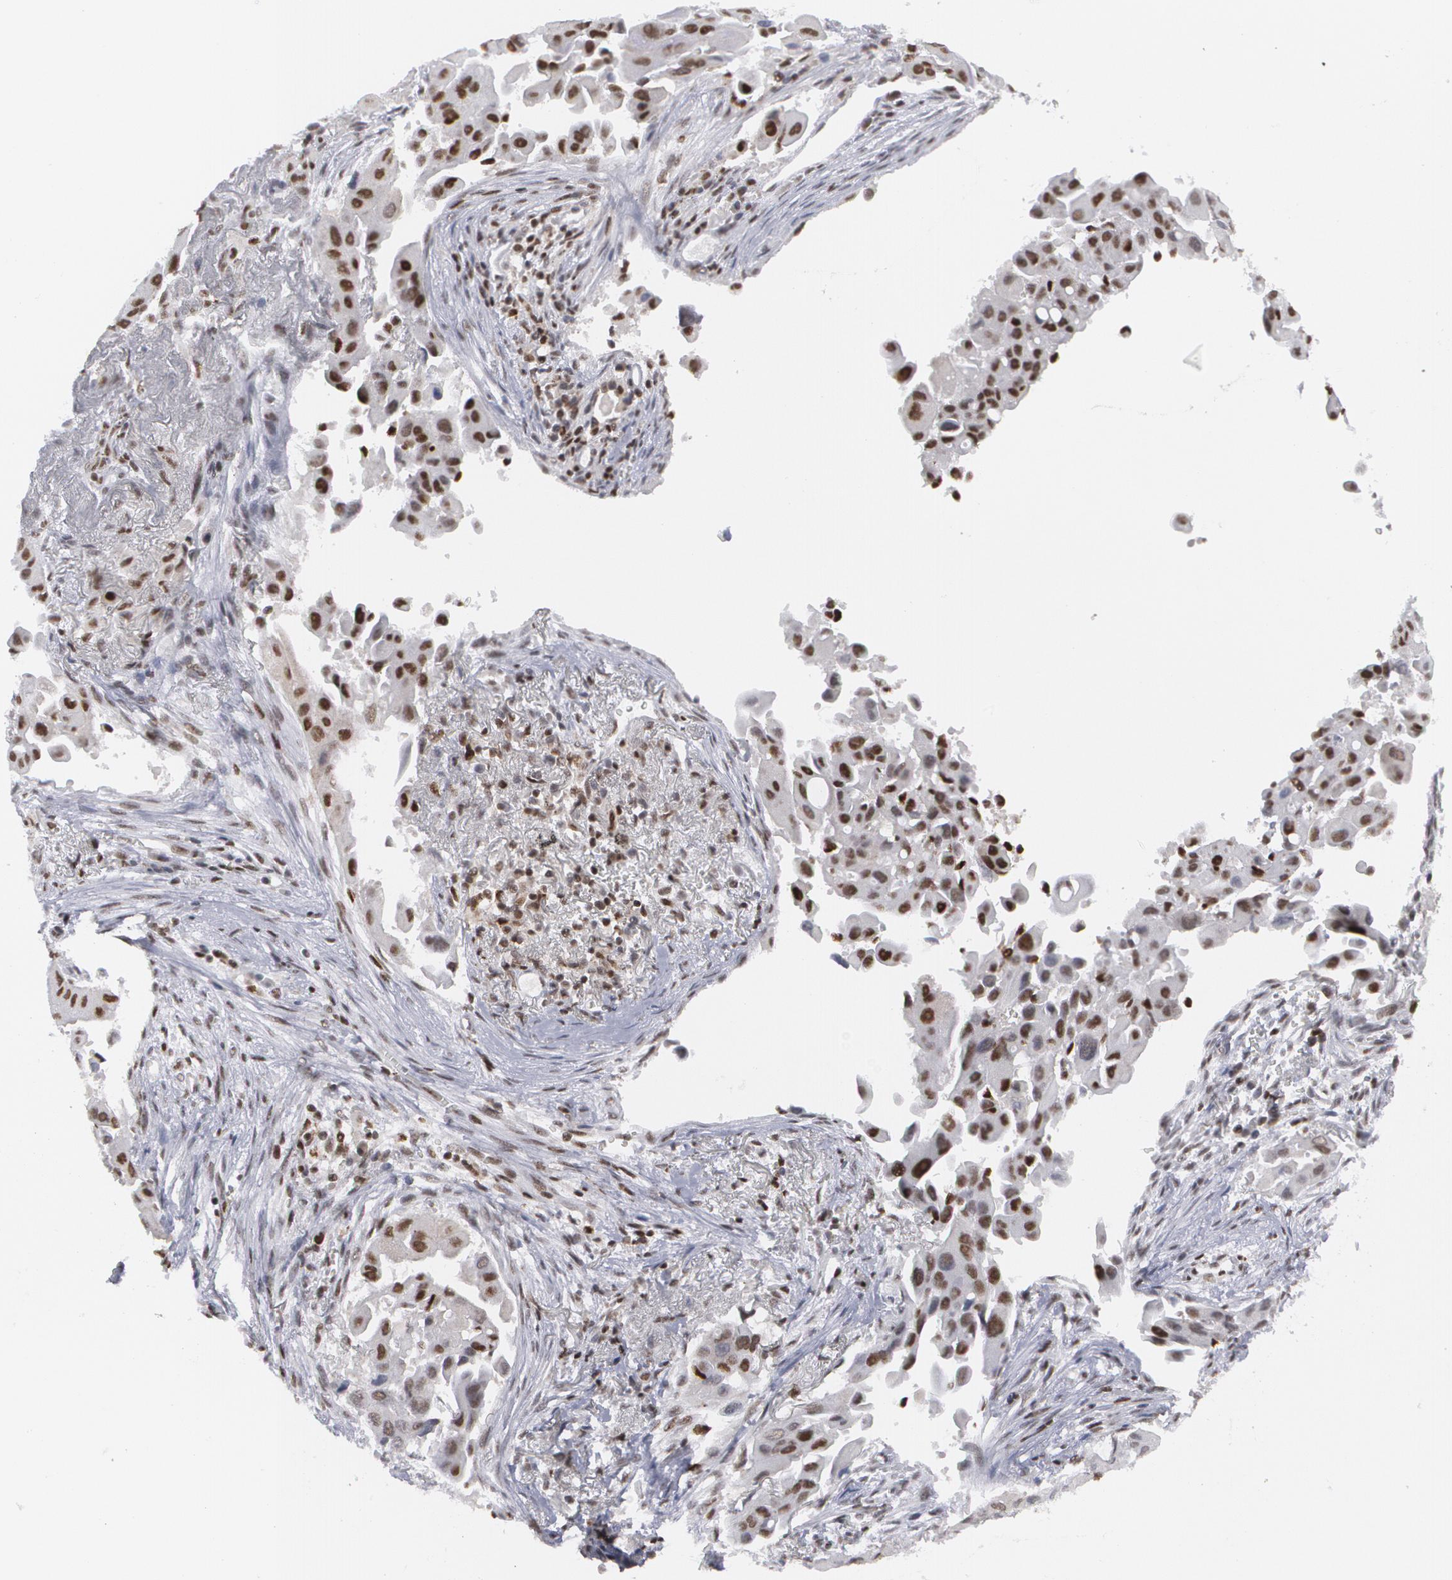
{"staining": {"intensity": "strong", "quantity": "25%-75%", "location": "nuclear"}, "tissue": "lung cancer", "cell_type": "Tumor cells", "image_type": "cancer", "snomed": [{"axis": "morphology", "description": "Adenocarcinoma, NOS"}, {"axis": "topography", "description": "Lung"}], "caption": "Immunohistochemical staining of adenocarcinoma (lung) shows high levels of strong nuclear staining in approximately 25%-75% of tumor cells.", "gene": "MCL1", "patient": {"sex": "male", "age": 68}}